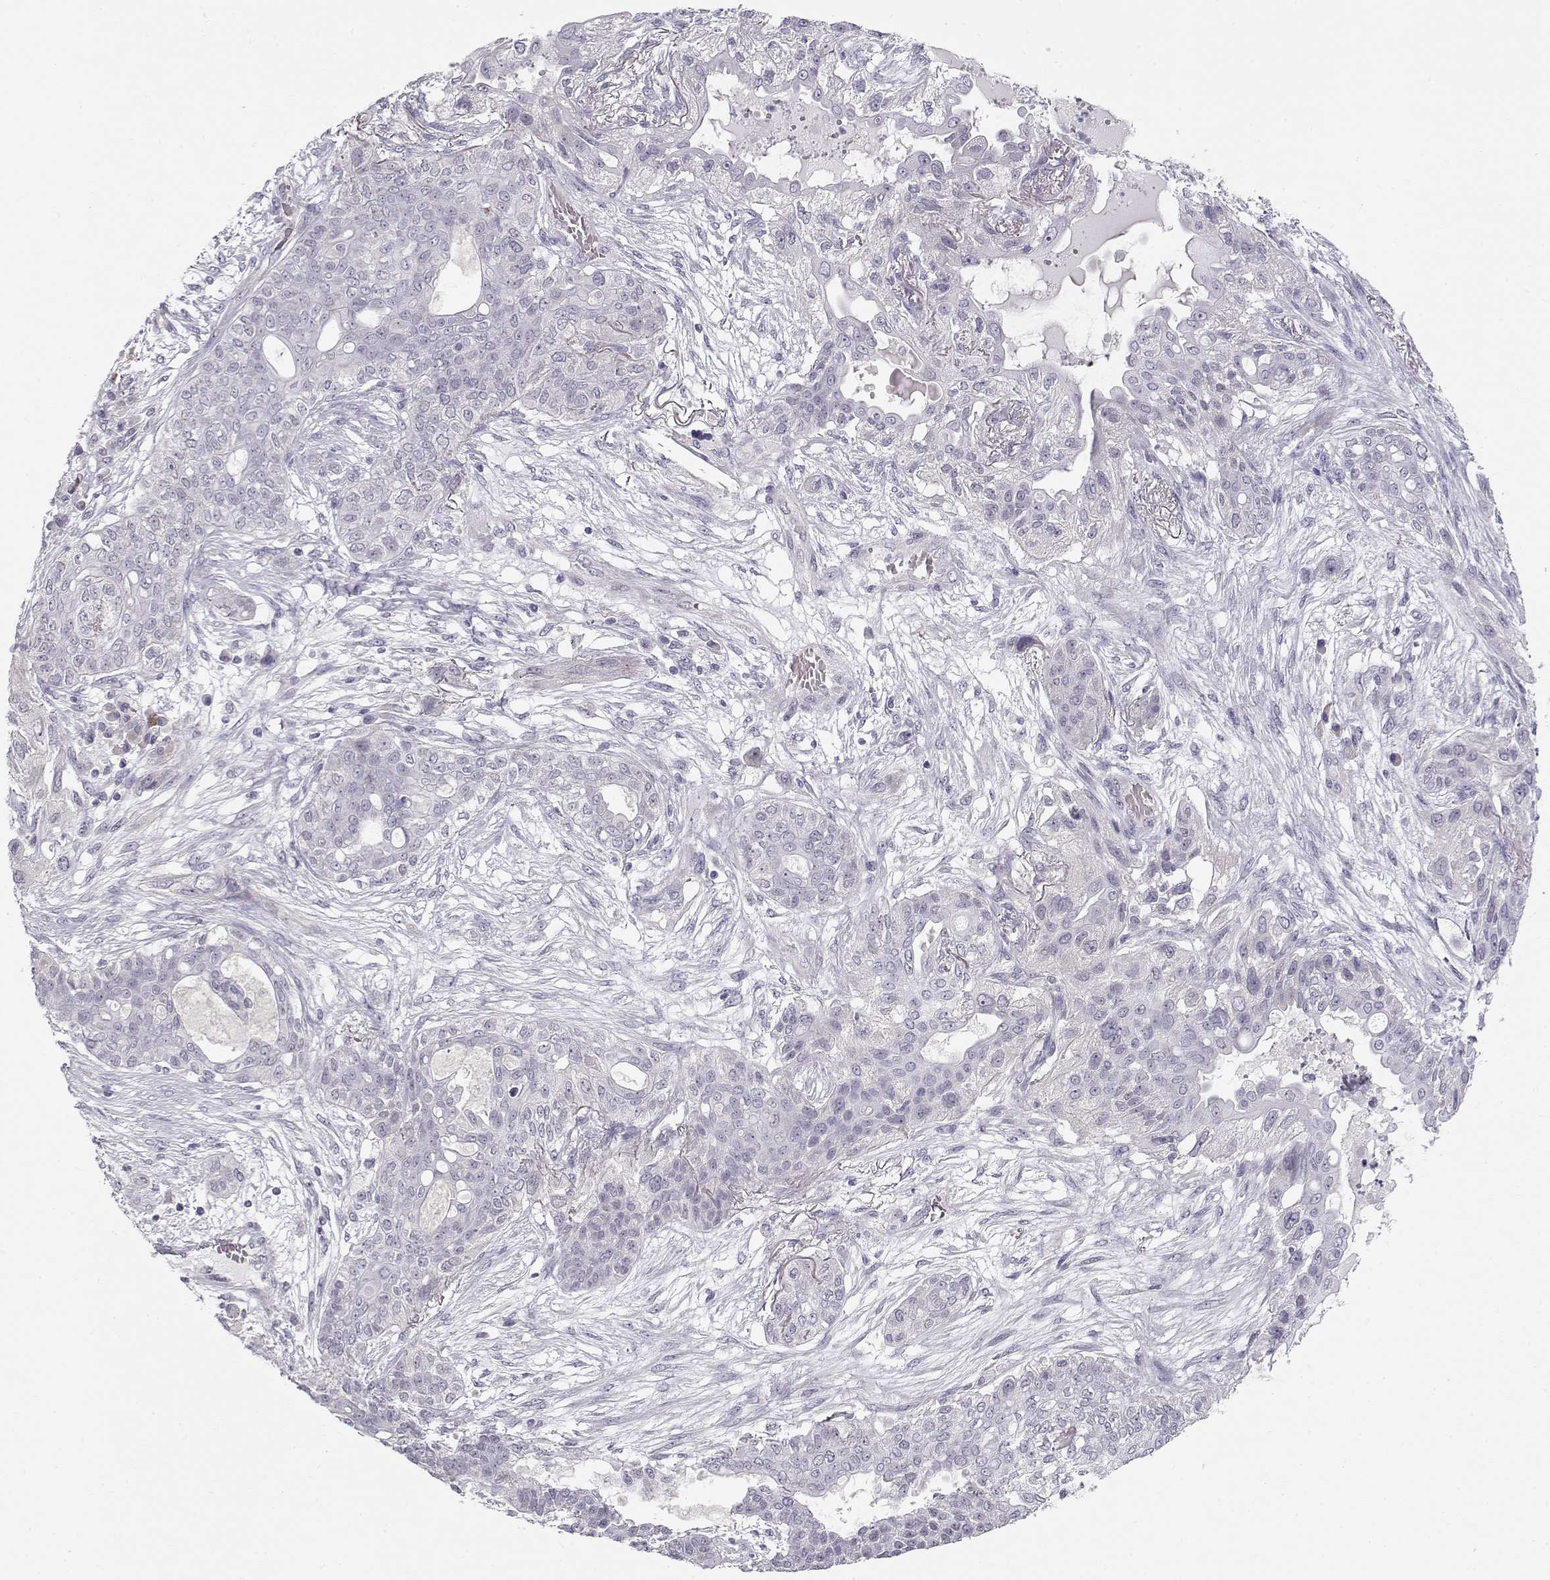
{"staining": {"intensity": "negative", "quantity": "none", "location": "none"}, "tissue": "lung cancer", "cell_type": "Tumor cells", "image_type": "cancer", "snomed": [{"axis": "morphology", "description": "Squamous cell carcinoma, NOS"}, {"axis": "topography", "description": "Lung"}], "caption": "Lung squamous cell carcinoma was stained to show a protein in brown. There is no significant expression in tumor cells. (DAB (3,3'-diaminobenzidine) immunohistochemistry (IHC), high magnification).", "gene": "TTC26", "patient": {"sex": "female", "age": 70}}